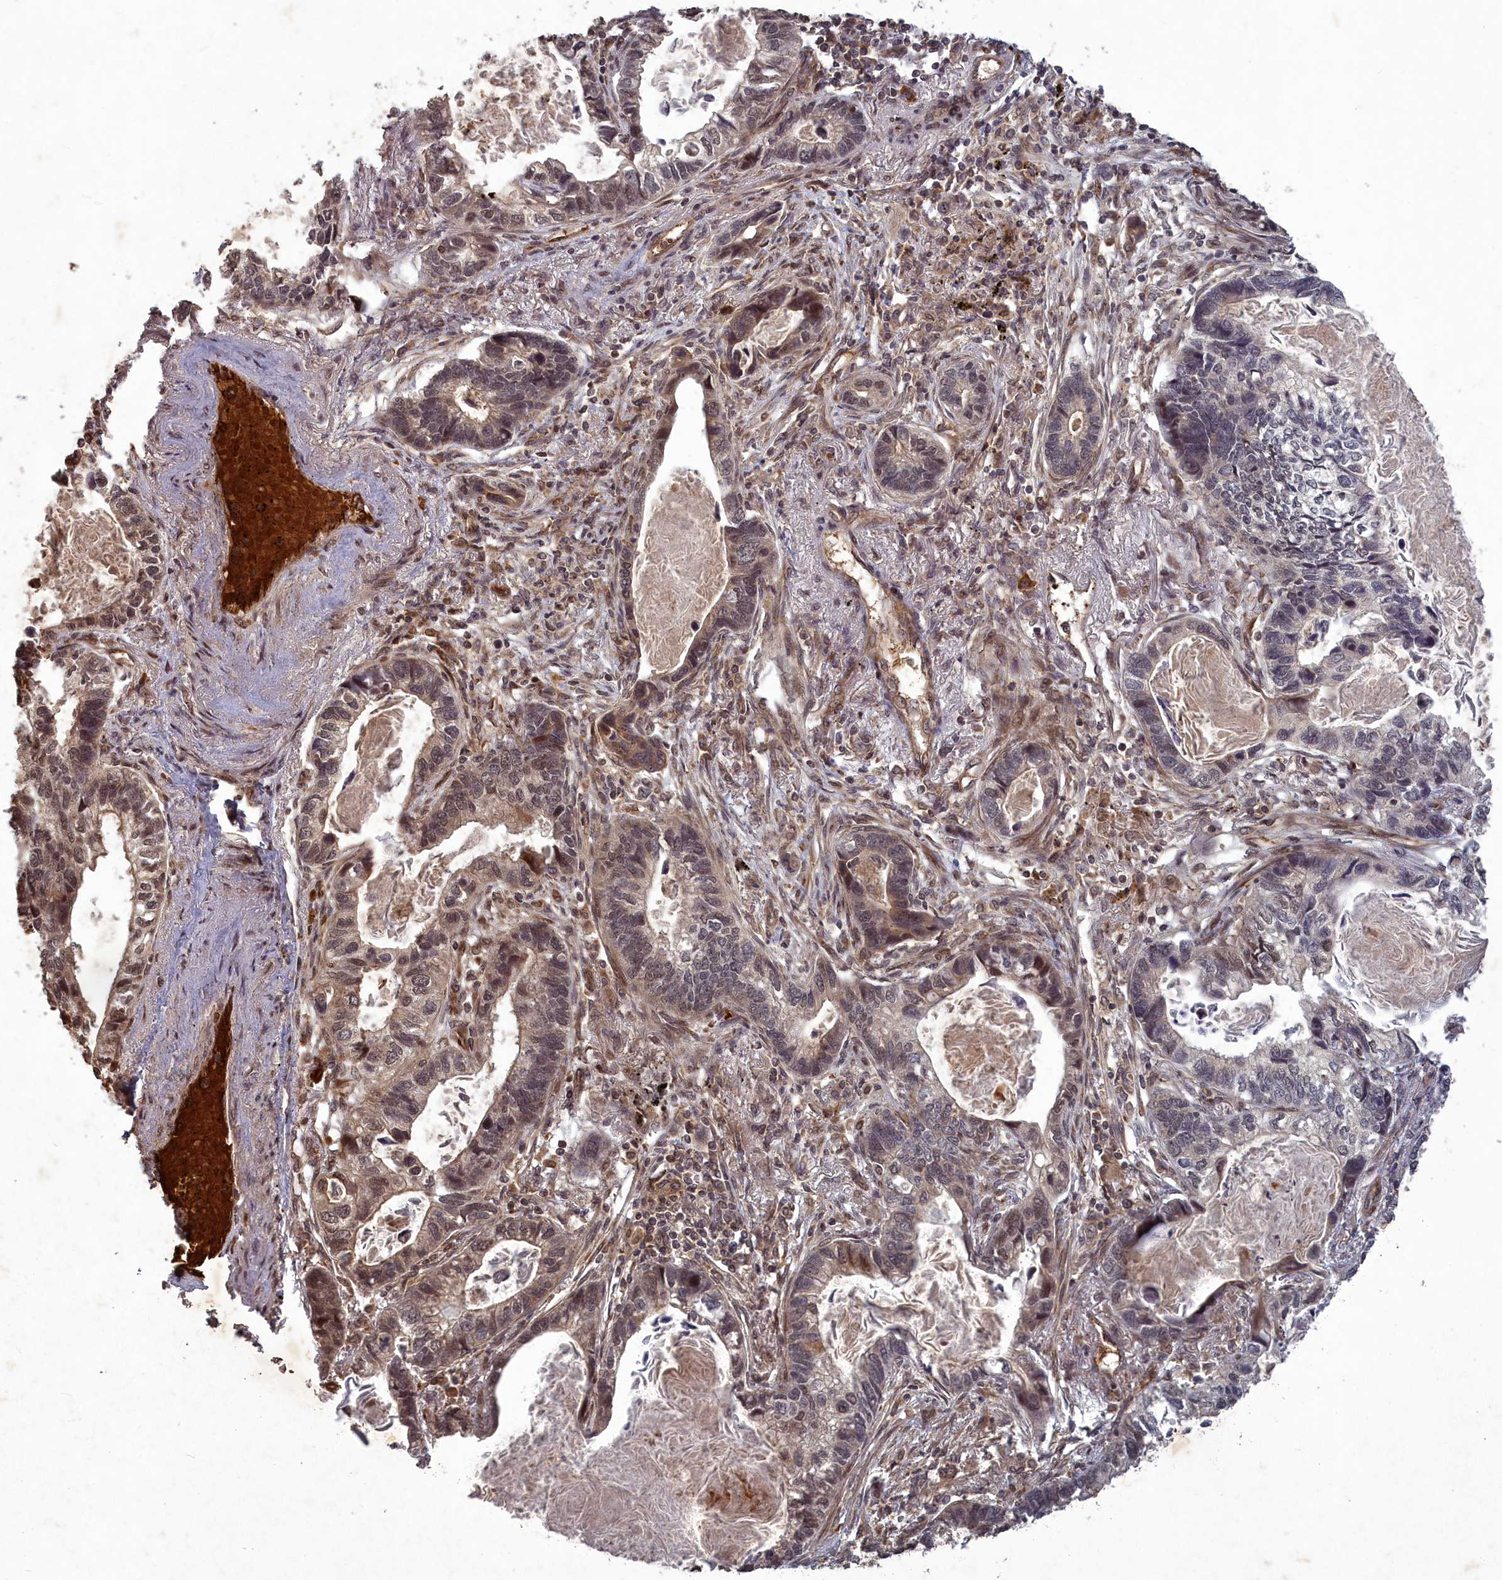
{"staining": {"intensity": "moderate", "quantity": "25%-75%", "location": "nuclear"}, "tissue": "lung cancer", "cell_type": "Tumor cells", "image_type": "cancer", "snomed": [{"axis": "morphology", "description": "Adenocarcinoma, NOS"}, {"axis": "topography", "description": "Lung"}], "caption": "Protein staining by immunohistochemistry demonstrates moderate nuclear expression in approximately 25%-75% of tumor cells in lung adenocarcinoma.", "gene": "SRMS", "patient": {"sex": "male", "age": 67}}